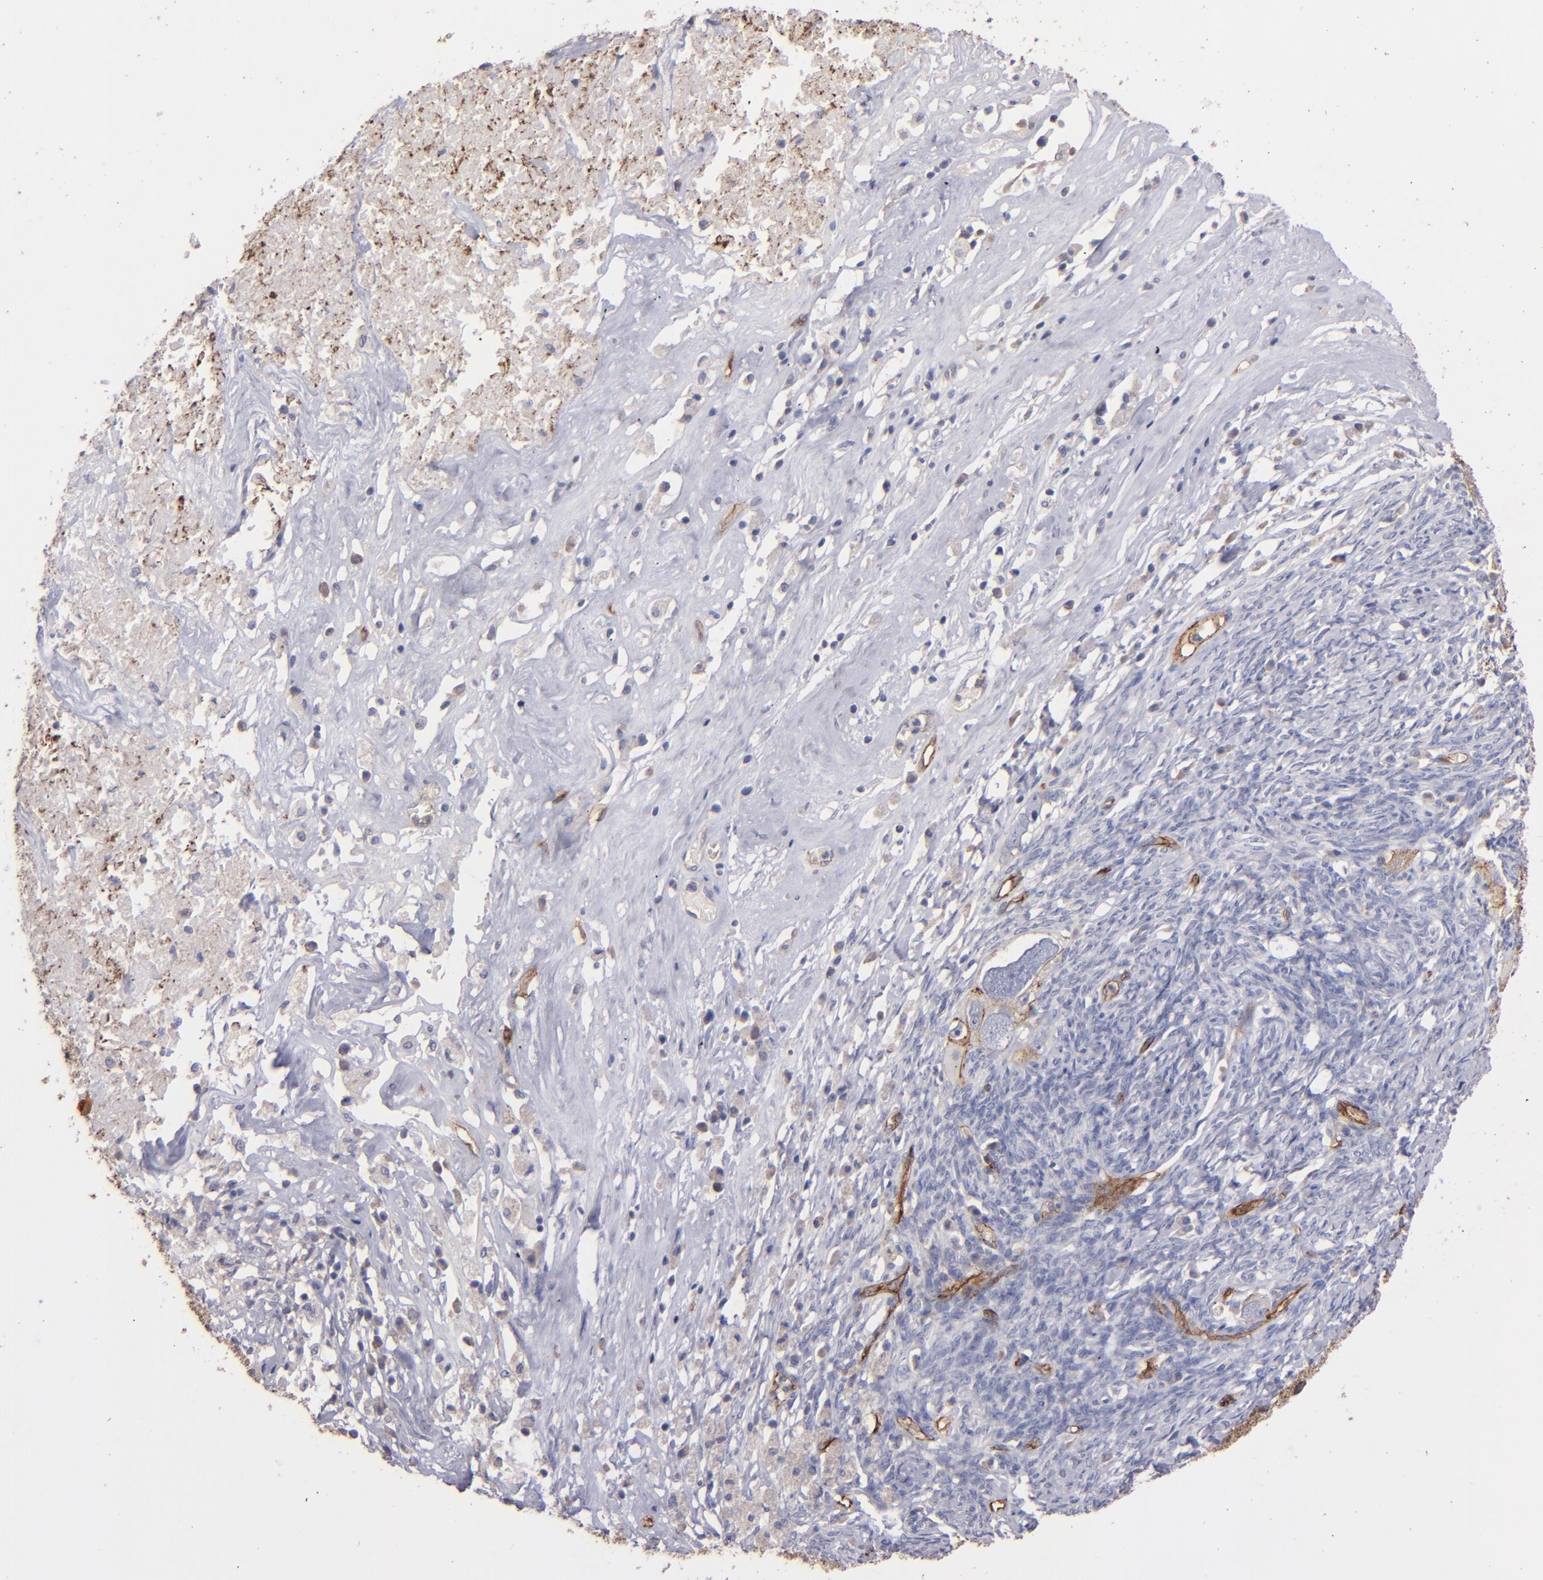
{"staining": {"intensity": "weak", "quantity": "<25%", "location": "cytoplasmic/membranous"}, "tissue": "ovarian cancer", "cell_type": "Tumor cells", "image_type": "cancer", "snomed": [{"axis": "morphology", "description": "Normal tissue, NOS"}, {"axis": "morphology", "description": "Cystadenocarcinoma, serous, NOS"}, {"axis": "topography", "description": "Ovary"}], "caption": "High magnification brightfield microscopy of ovarian cancer (serous cystadenocarcinoma) stained with DAB (brown) and counterstained with hematoxylin (blue): tumor cells show no significant staining. (DAB (3,3'-diaminobenzidine) immunohistochemistry (IHC) with hematoxylin counter stain).", "gene": "CLDN5", "patient": {"sex": "female", "age": 62}}